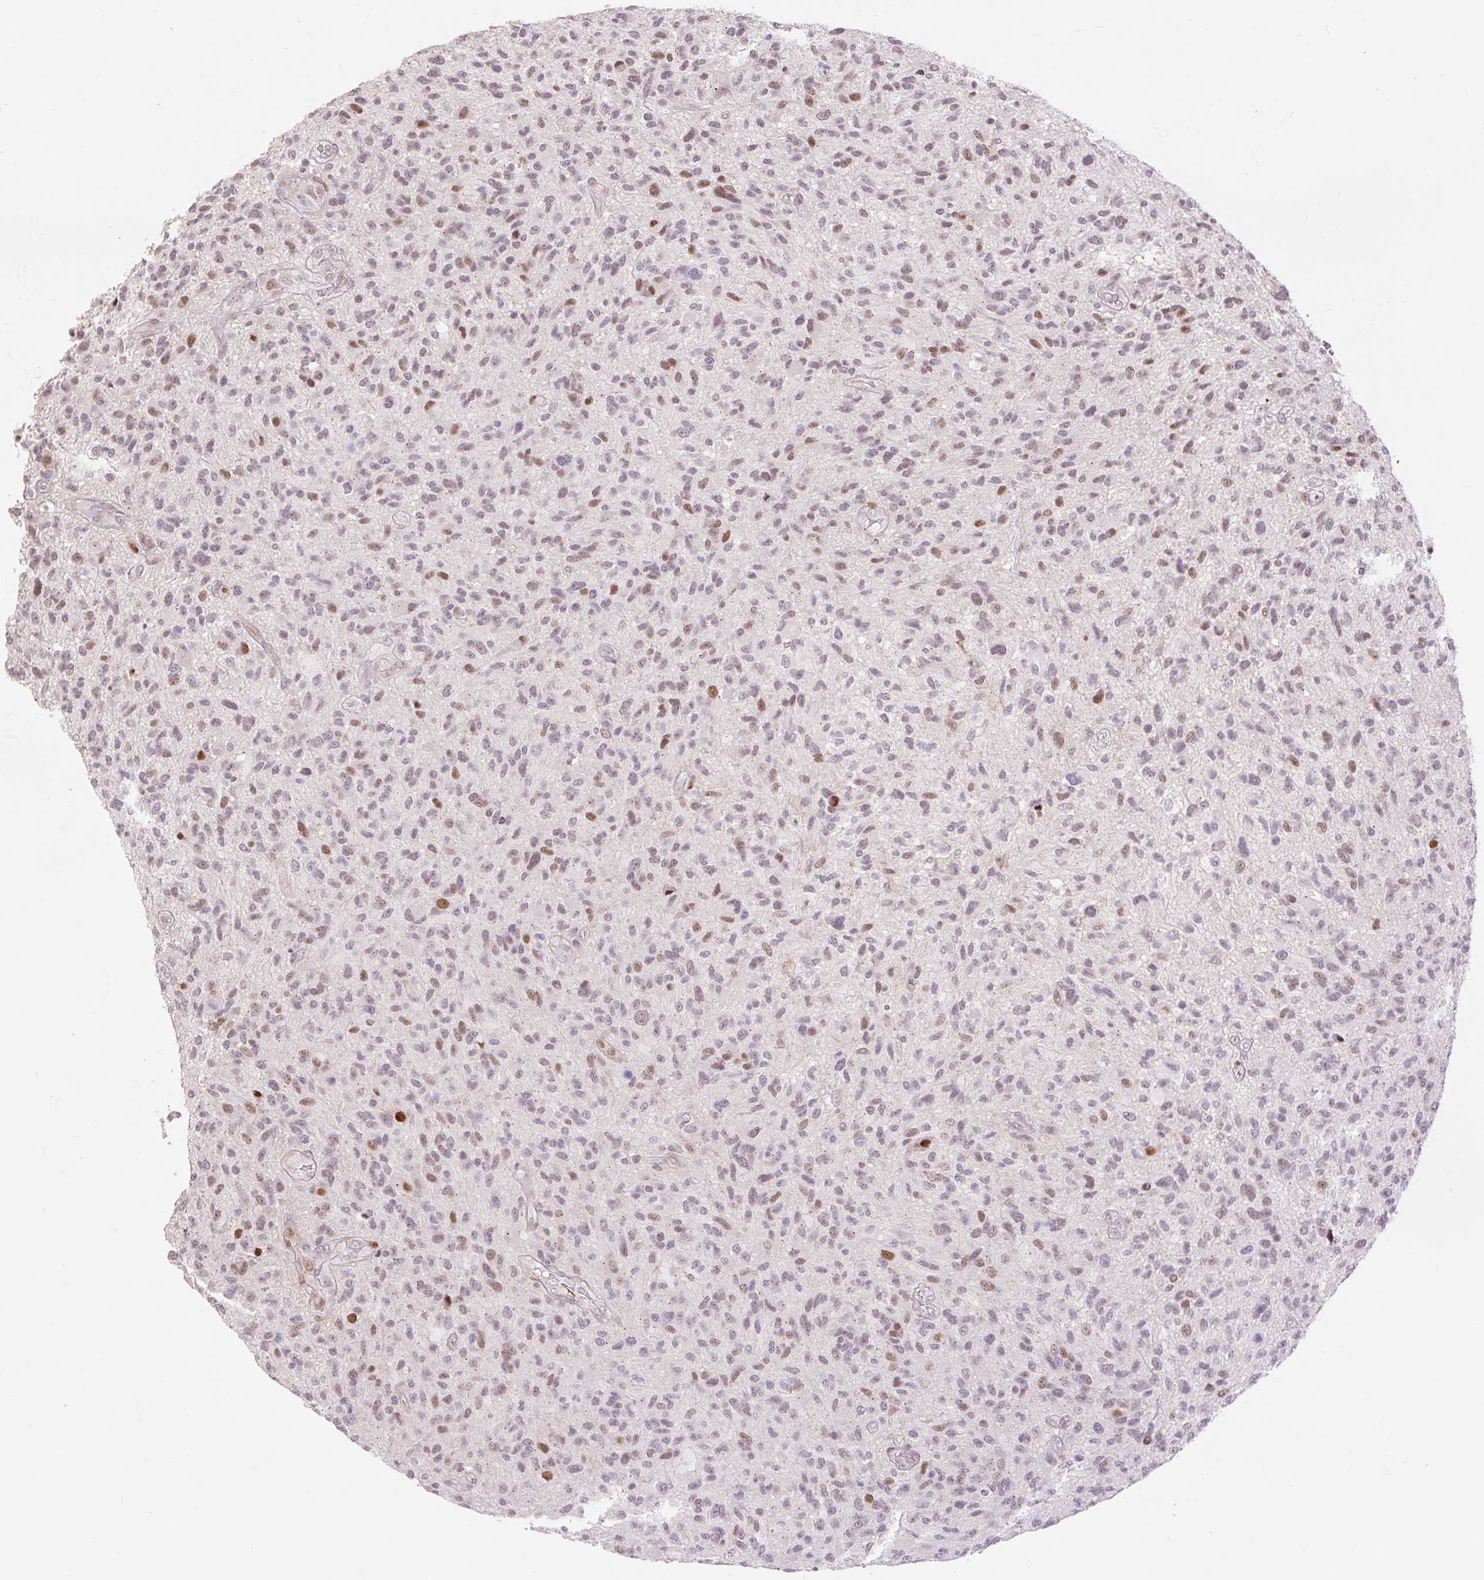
{"staining": {"intensity": "moderate", "quantity": "25%-75%", "location": "nuclear"}, "tissue": "glioma", "cell_type": "Tumor cells", "image_type": "cancer", "snomed": [{"axis": "morphology", "description": "Glioma, malignant, High grade"}, {"axis": "topography", "description": "Brain"}], "caption": "A micrograph of human glioma stained for a protein demonstrates moderate nuclear brown staining in tumor cells.", "gene": "RIPPLY3", "patient": {"sex": "male", "age": 47}}